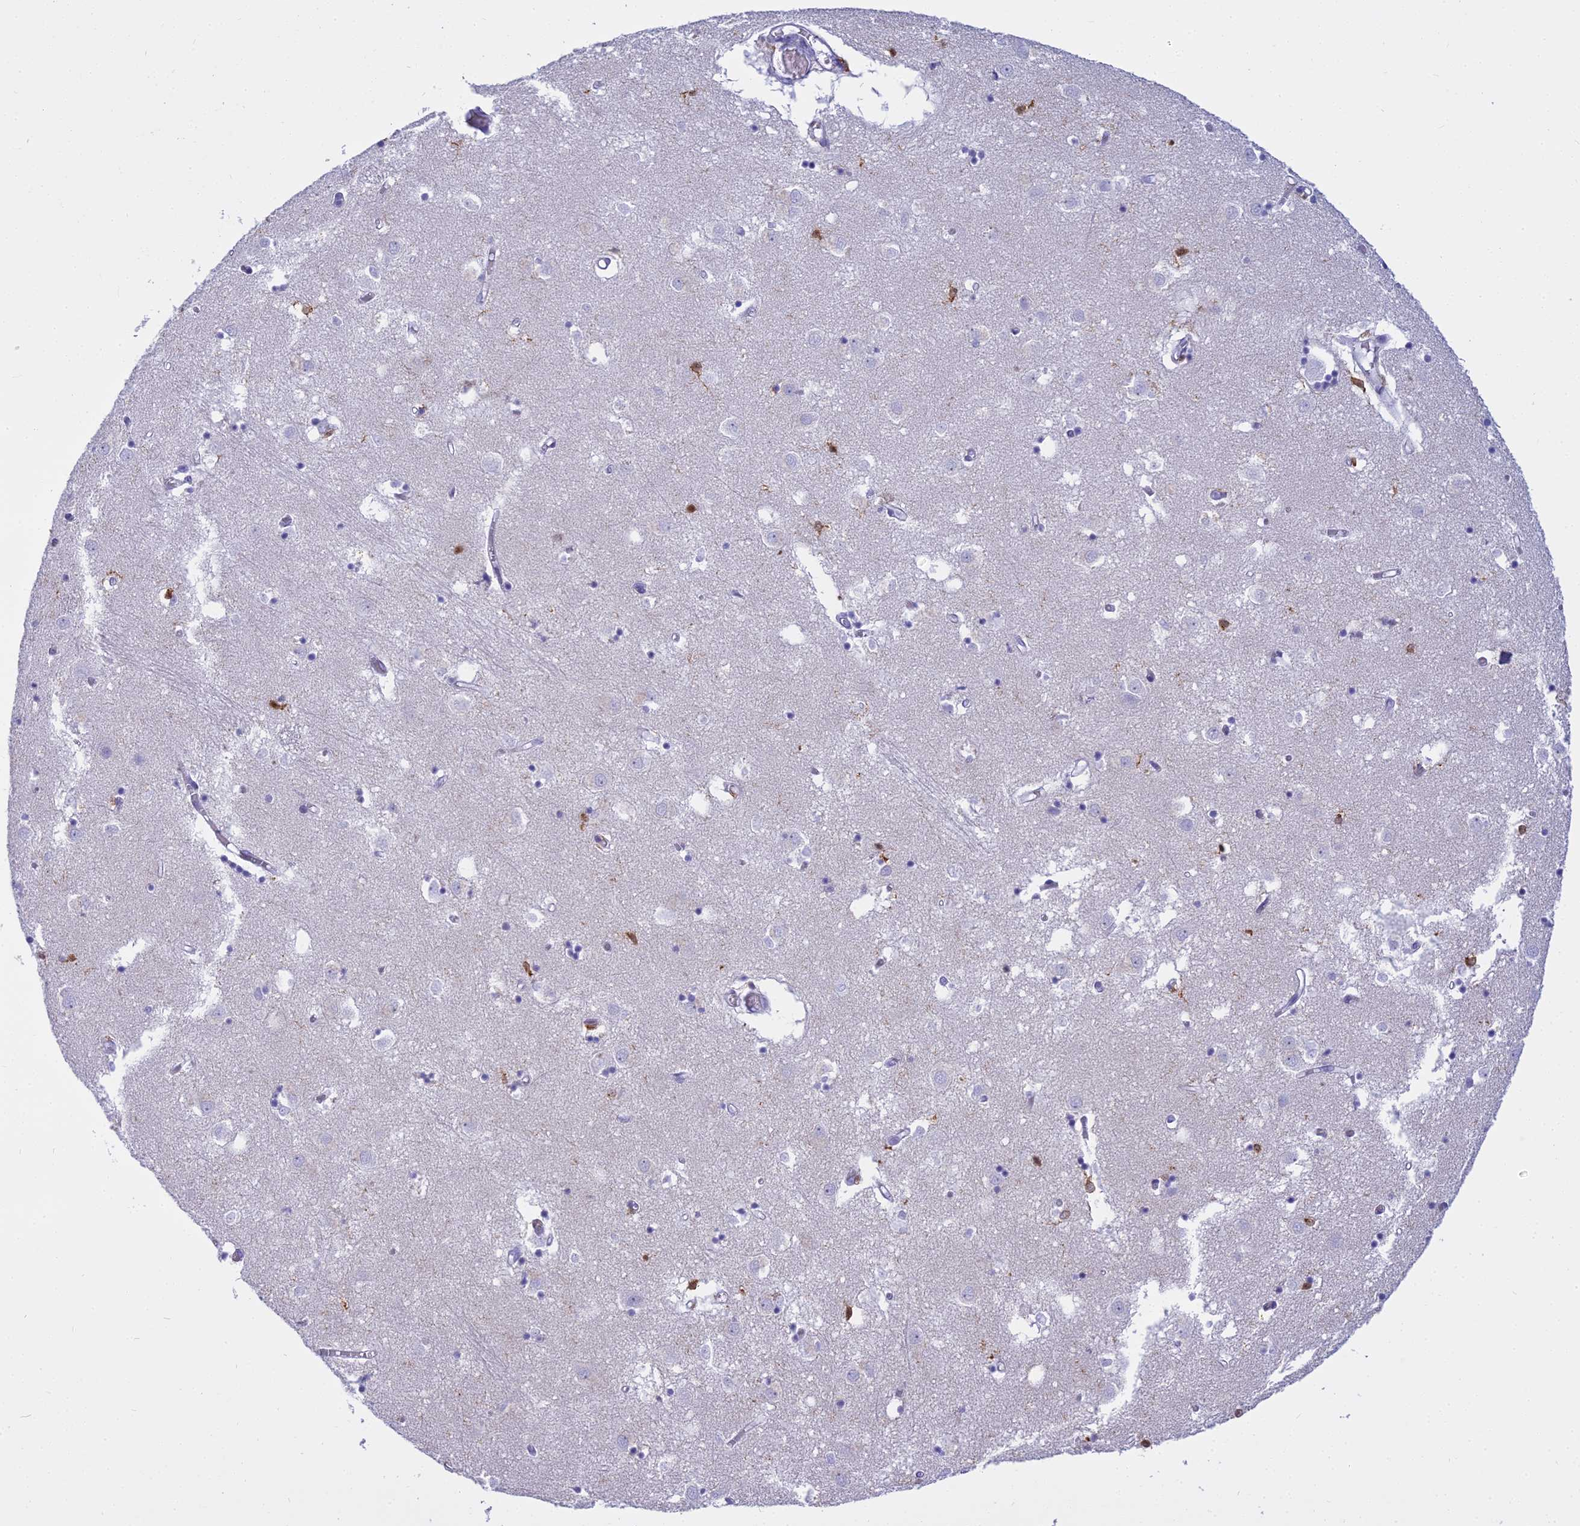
{"staining": {"intensity": "moderate", "quantity": "<25%", "location": "cytoplasmic/membranous"}, "tissue": "caudate", "cell_type": "Glial cells", "image_type": "normal", "snomed": [{"axis": "morphology", "description": "Normal tissue, NOS"}, {"axis": "topography", "description": "Lateral ventricle wall"}], "caption": "Glial cells reveal low levels of moderate cytoplasmic/membranous positivity in approximately <25% of cells in benign human caudate.", "gene": "BLNK", "patient": {"sex": "male", "age": 70}}